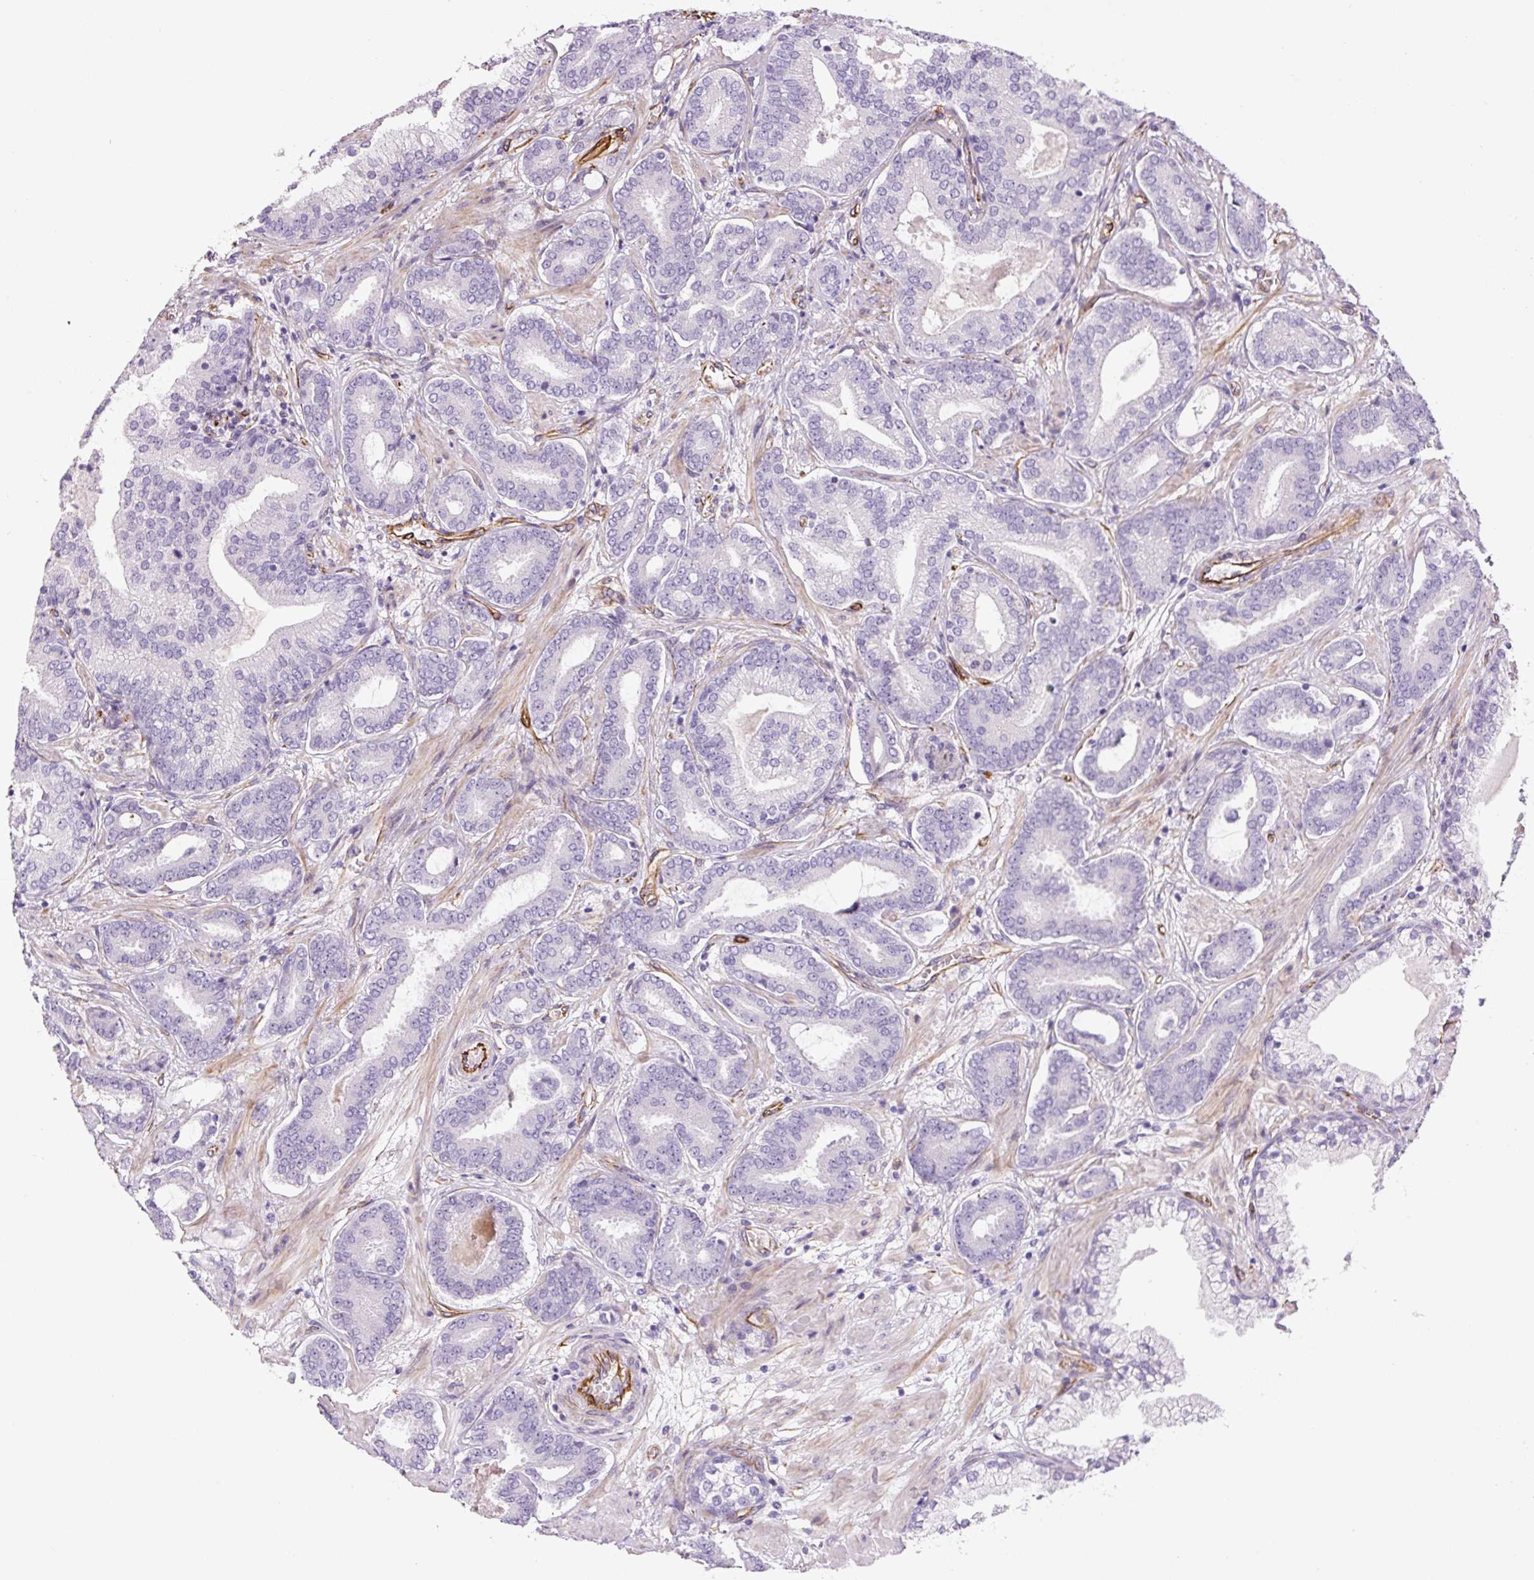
{"staining": {"intensity": "negative", "quantity": "none", "location": "none"}, "tissue": "prostate cancer", "cell_type": "Tumor cells", "image_type": "cancer", "snomed": [{"axis": "morphology", "description": "Adenocarcinoma, Low grade"}, {"axis": "topography", "description": "Prostate and seminal vesicle, NOS"}], "caption": "Image shows no significant protein staining in tumor cells of prostate low-grade adenocarcinoma. (Immunohistochemistry, brightfield microscopy, high magnification).", "gene": "NES", "patient": {"sex": "male", "age": 61}}